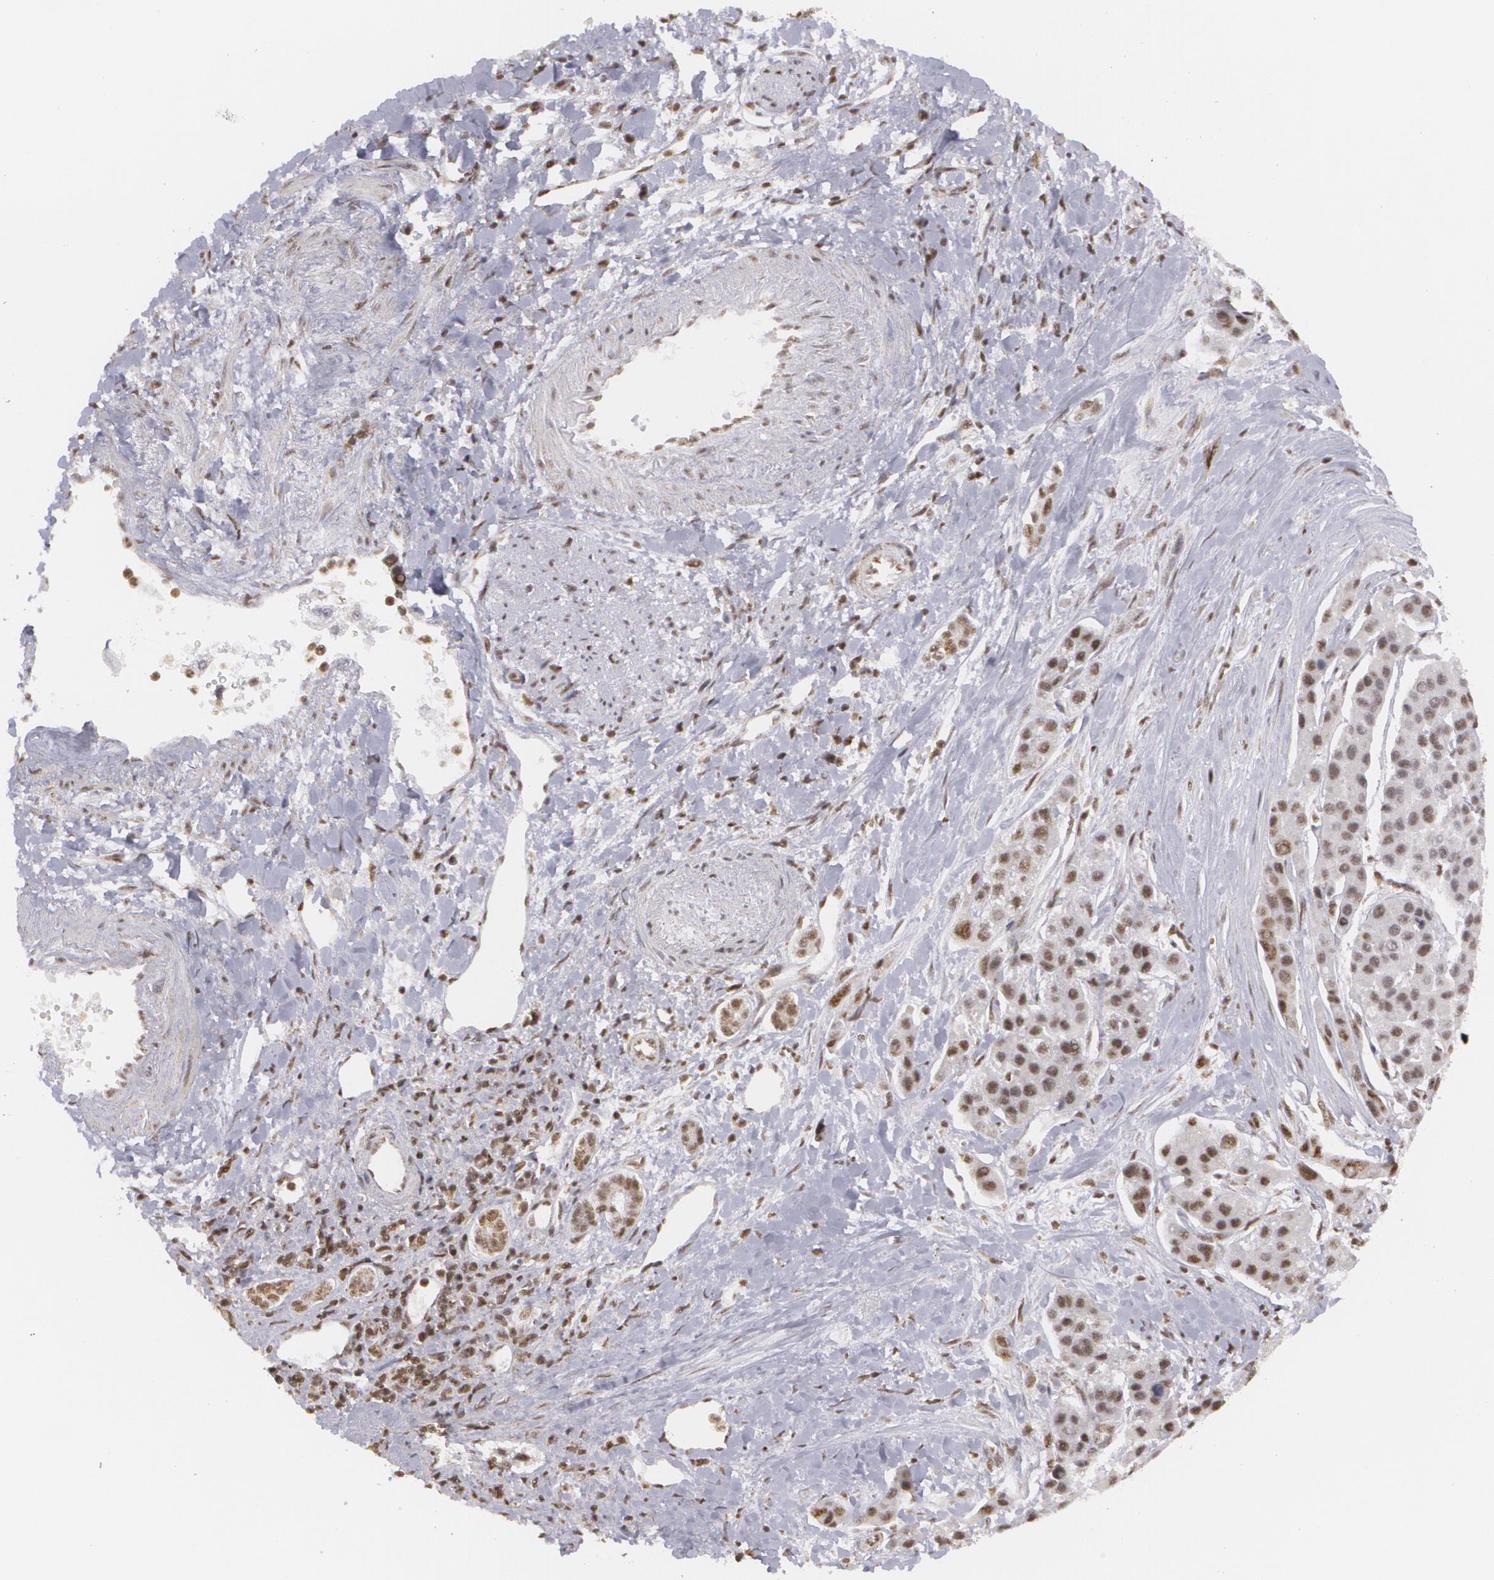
{"staining": {"intensity": "moderate", "quantity": ">75%", "location": "nuclear"}, "tissue": "liver cancer", "cell_type": "Tumor cells", "image_type": "cancer", "snomed": [{"axis": "morphology", "description": "Carcinoma, Hepatocellular, NOS"}, {"axis": "topography", "description": "Liver"}], "caption": "Human liver hepatocellular carcinoma stained for a protein (brown) displays moderate nuclear positive positivity in approximately >75% of tumor cells.", "gene": "MXD1", "patient": {"sex": "female", "age": 85}}